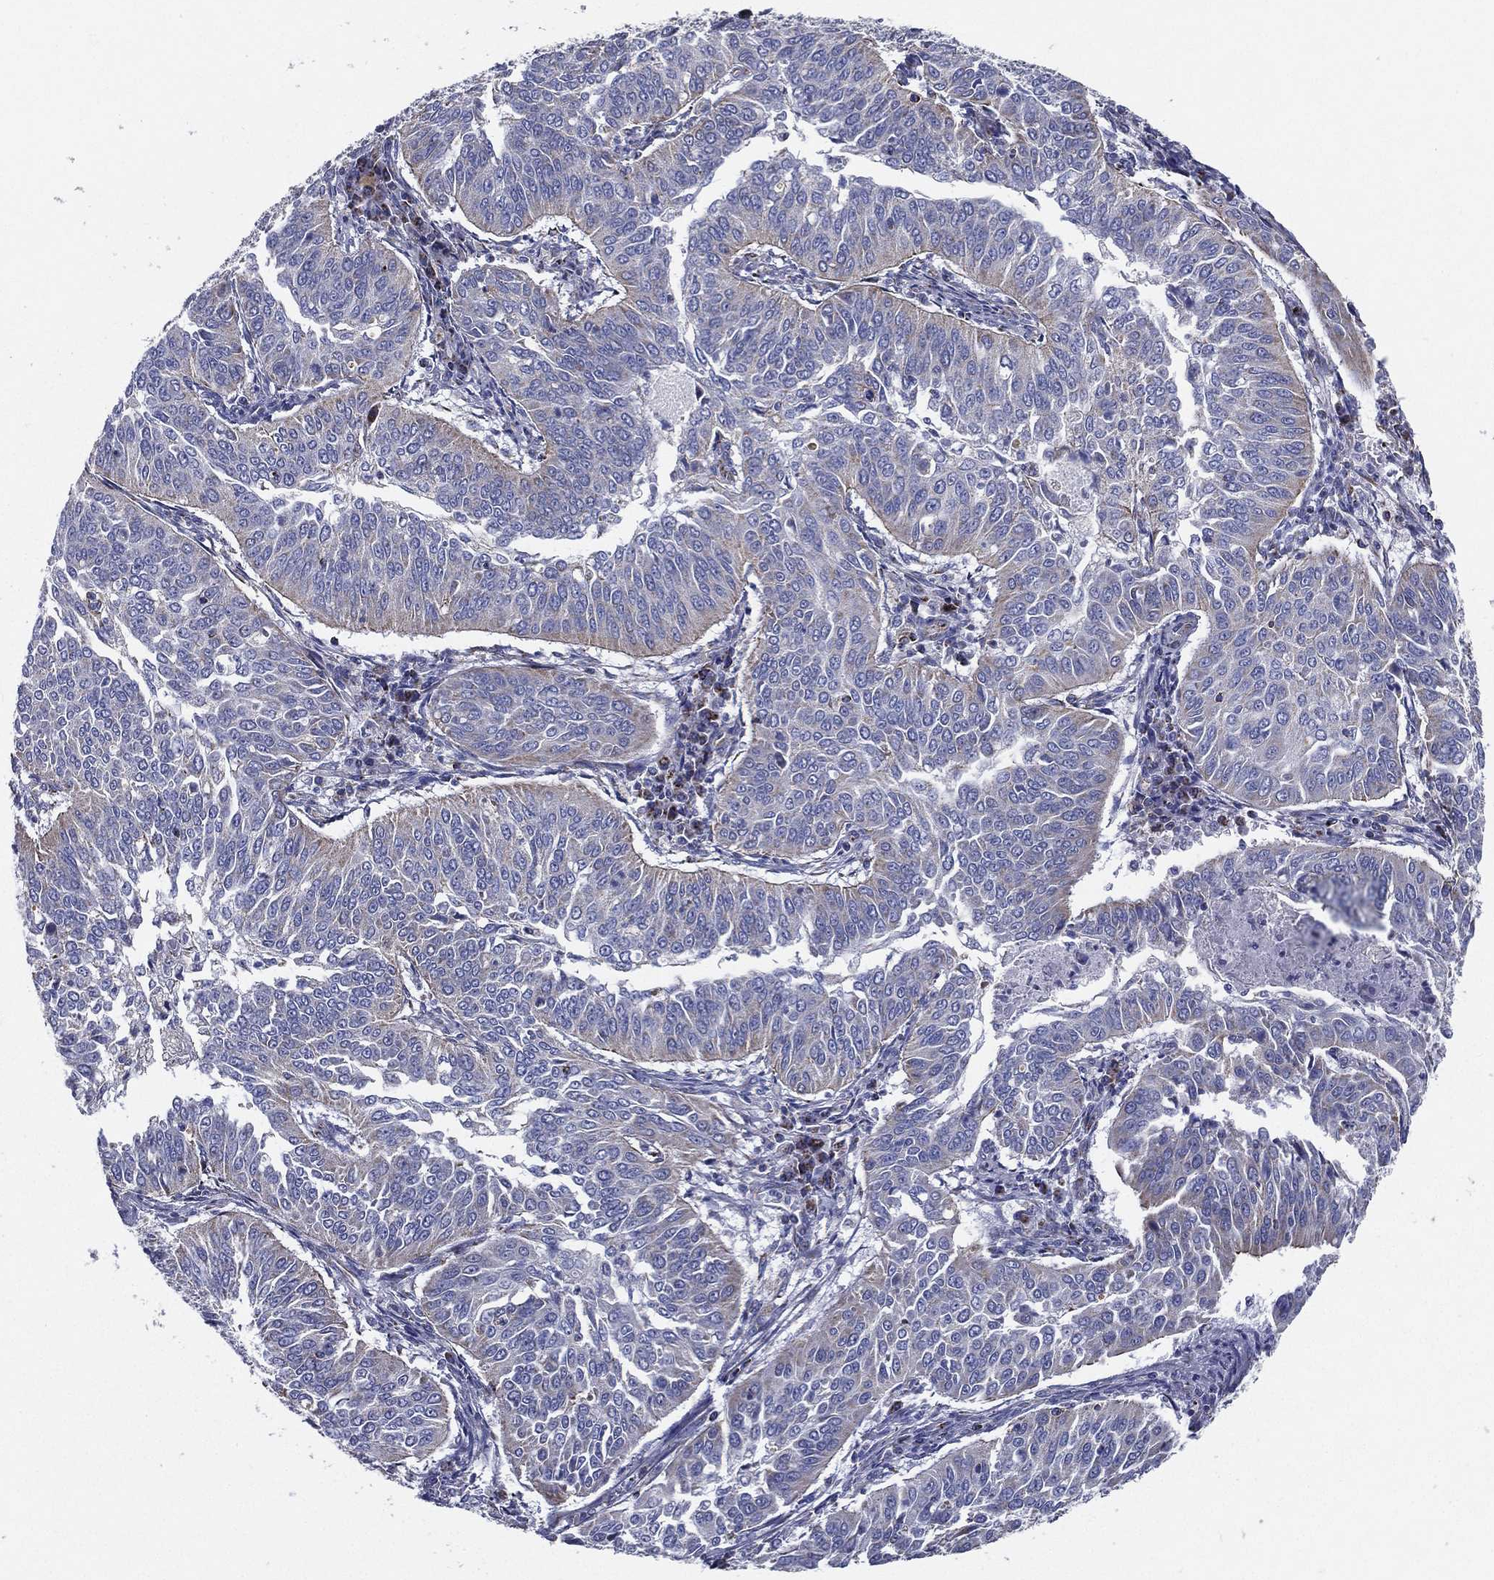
{"staining": {"intensity": "negative", "quantity": "none", "location": "none"}, "tissue": "cervical cancer", "cell_type": "Tumor cells", "image_type": "cancer", "snomed": [{"axis": "morphology", "description": "Normal tissue, NOS"}, {"axis": "morphology", "description": "Squamous cell carcinoma, NOS"}, {"axis": "topography", "description": "Cervix"}], "caption": "A photomicrograph of cervical cancer stained for a protein exhibits no brown staining in tumor cells. (DAB immunohistochemistry (IHC), high magnification).", "gene": "SFXN1", "patient": {"sex": "female", "age": 39}}